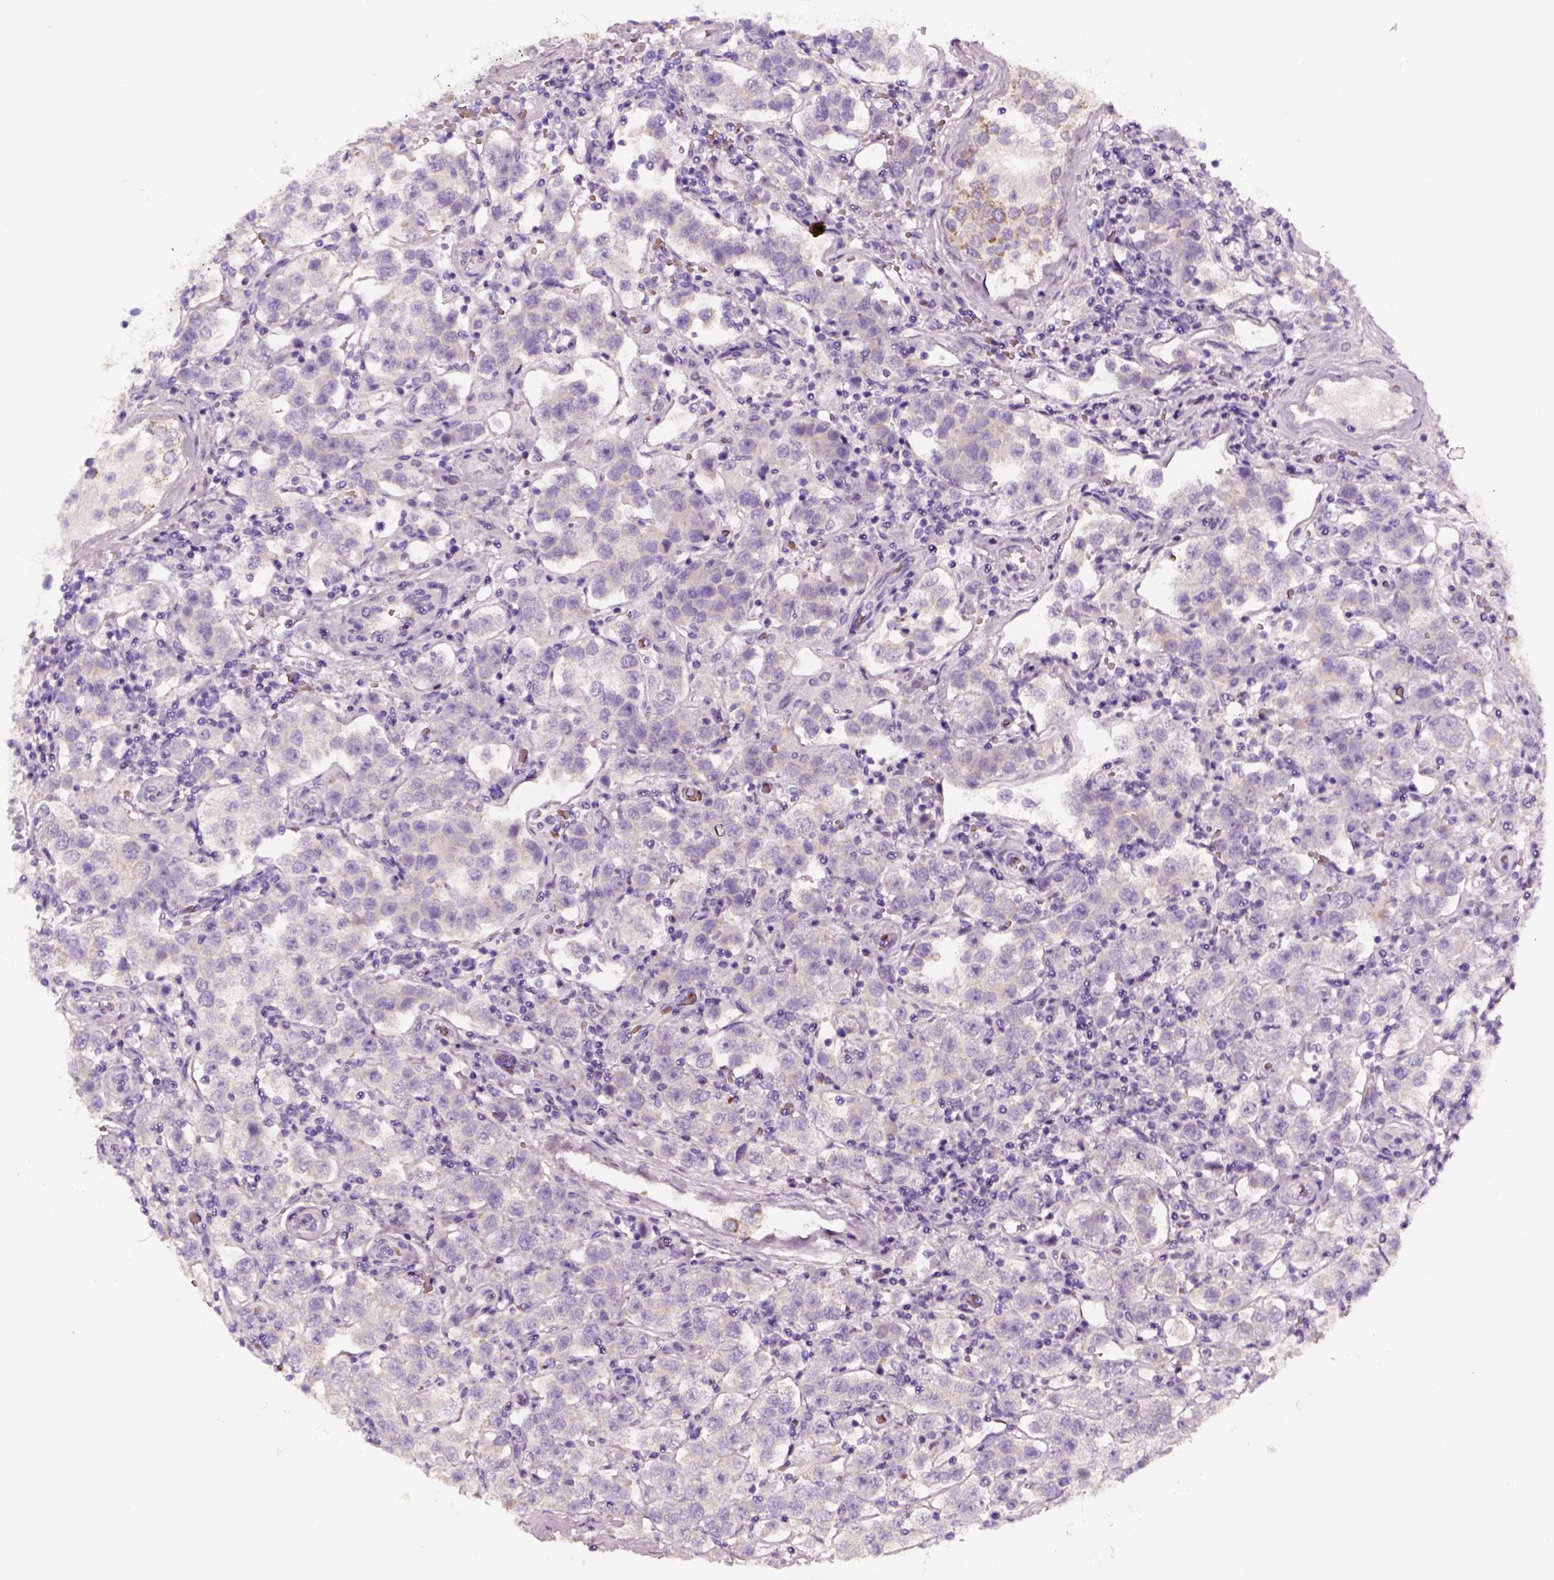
{"staining": {"intensity": "negative", "quantity": "none", "location": "none"}, "tissue": "testis cancer", "cell_type": "Tumor cells", "image_type": "cancer", "snomed": [{"axis": "morphology", "description": "Seminoma, NOS"}, {"axis": "topography", "description": "Testis"}], "caption": "Seminoma (testis) was stained to show a protein in brown. There is no significant positivity in tumor cells.", "gene": "AADAT", "patient": {"sex": "male", "age": 37}}